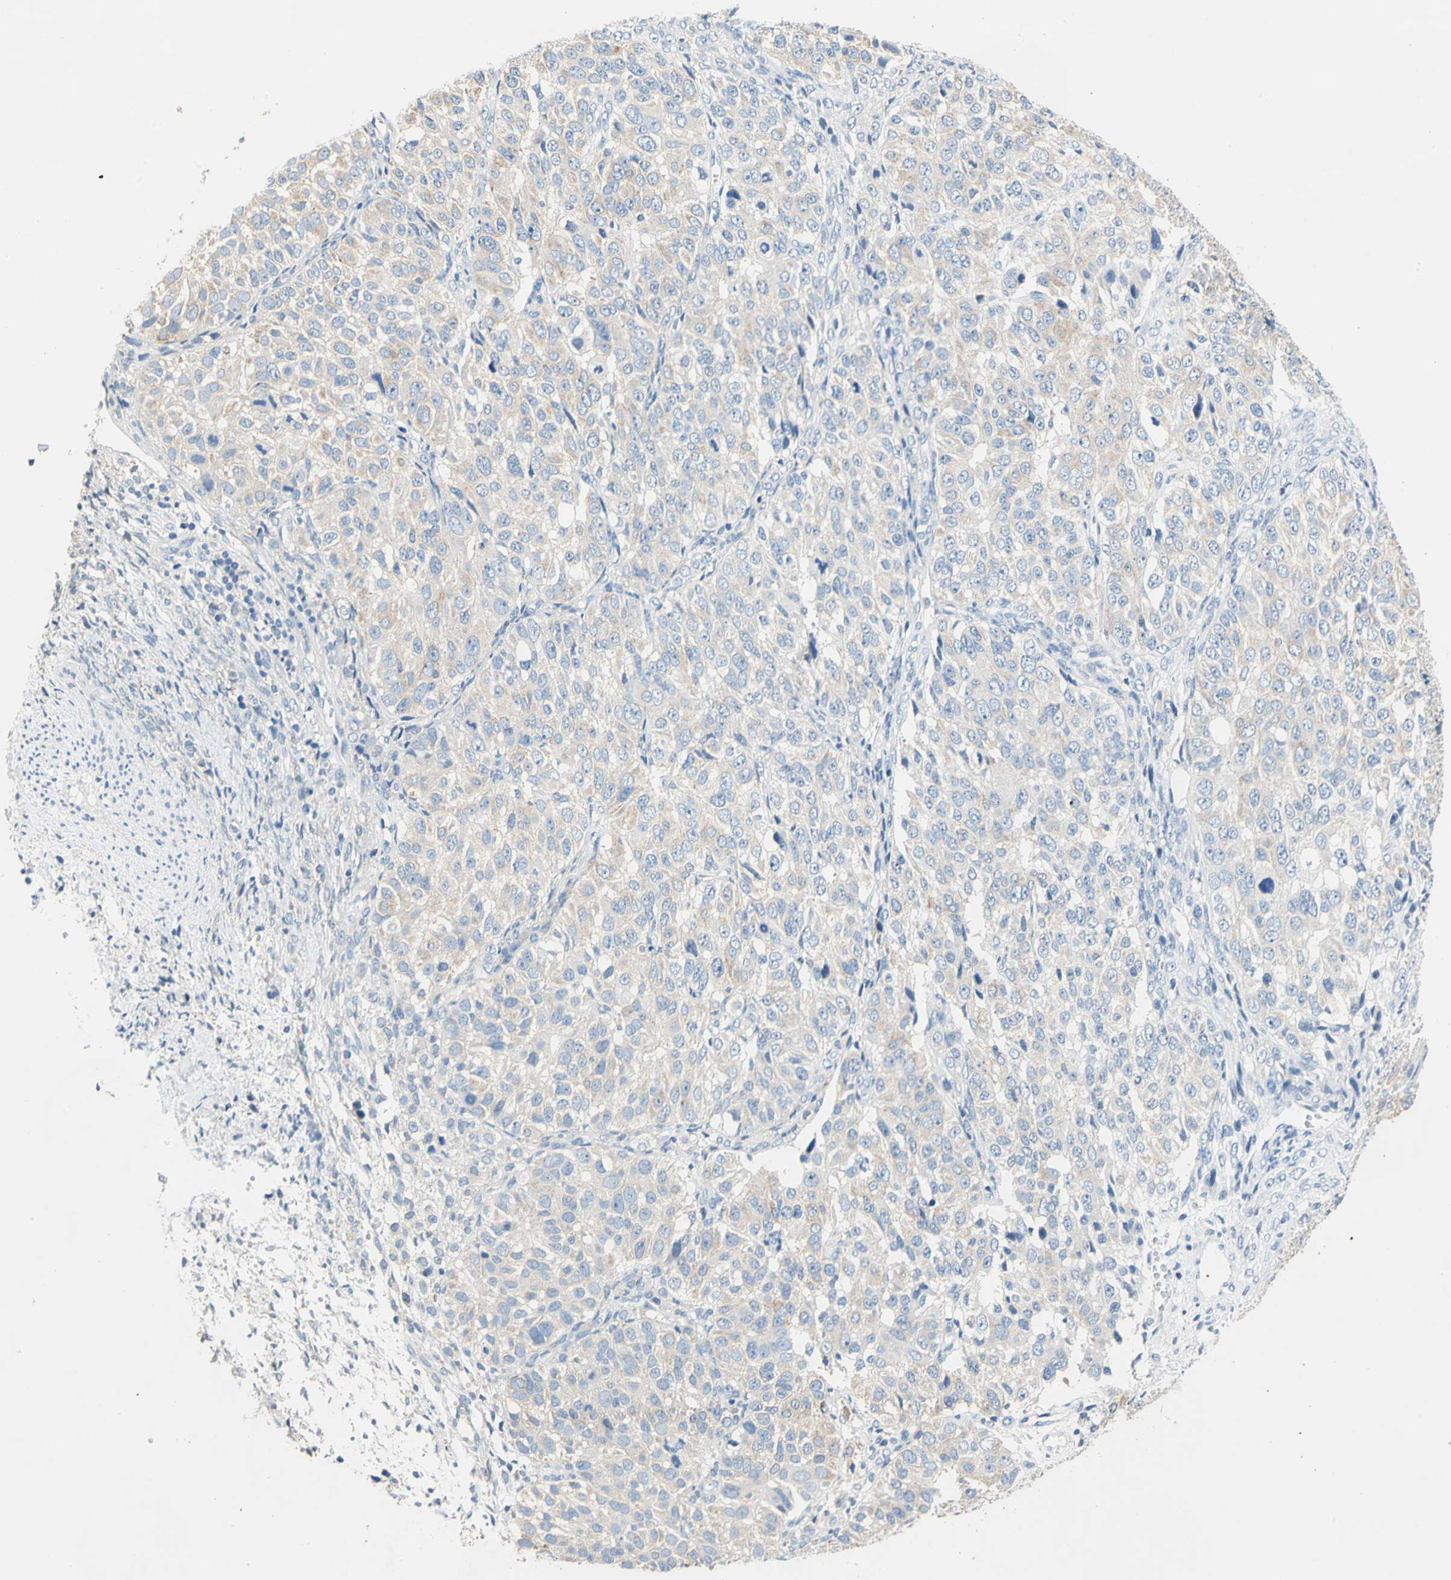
{"staining": {"intensity": "weak", "quantity": ">75%", "location": "cytoplasmic/membranous"}, "tissue": "ovarian cancer", "cell_type": "Tumor cells", "image_type": "cancer", "snomed": [{"axis": "morphology", "description": "Carcinoma, endometroid"}, {"axis": "topography", "description": "Ovary"}], "caption": "A brown stain shows weak cytoplasmic/membranous positivity of a protein in human ovarian cancer (endometroid carcinoma) tumor cells.", "gene": "RASD2", "patient": {"sex": "female", "age": 51}}